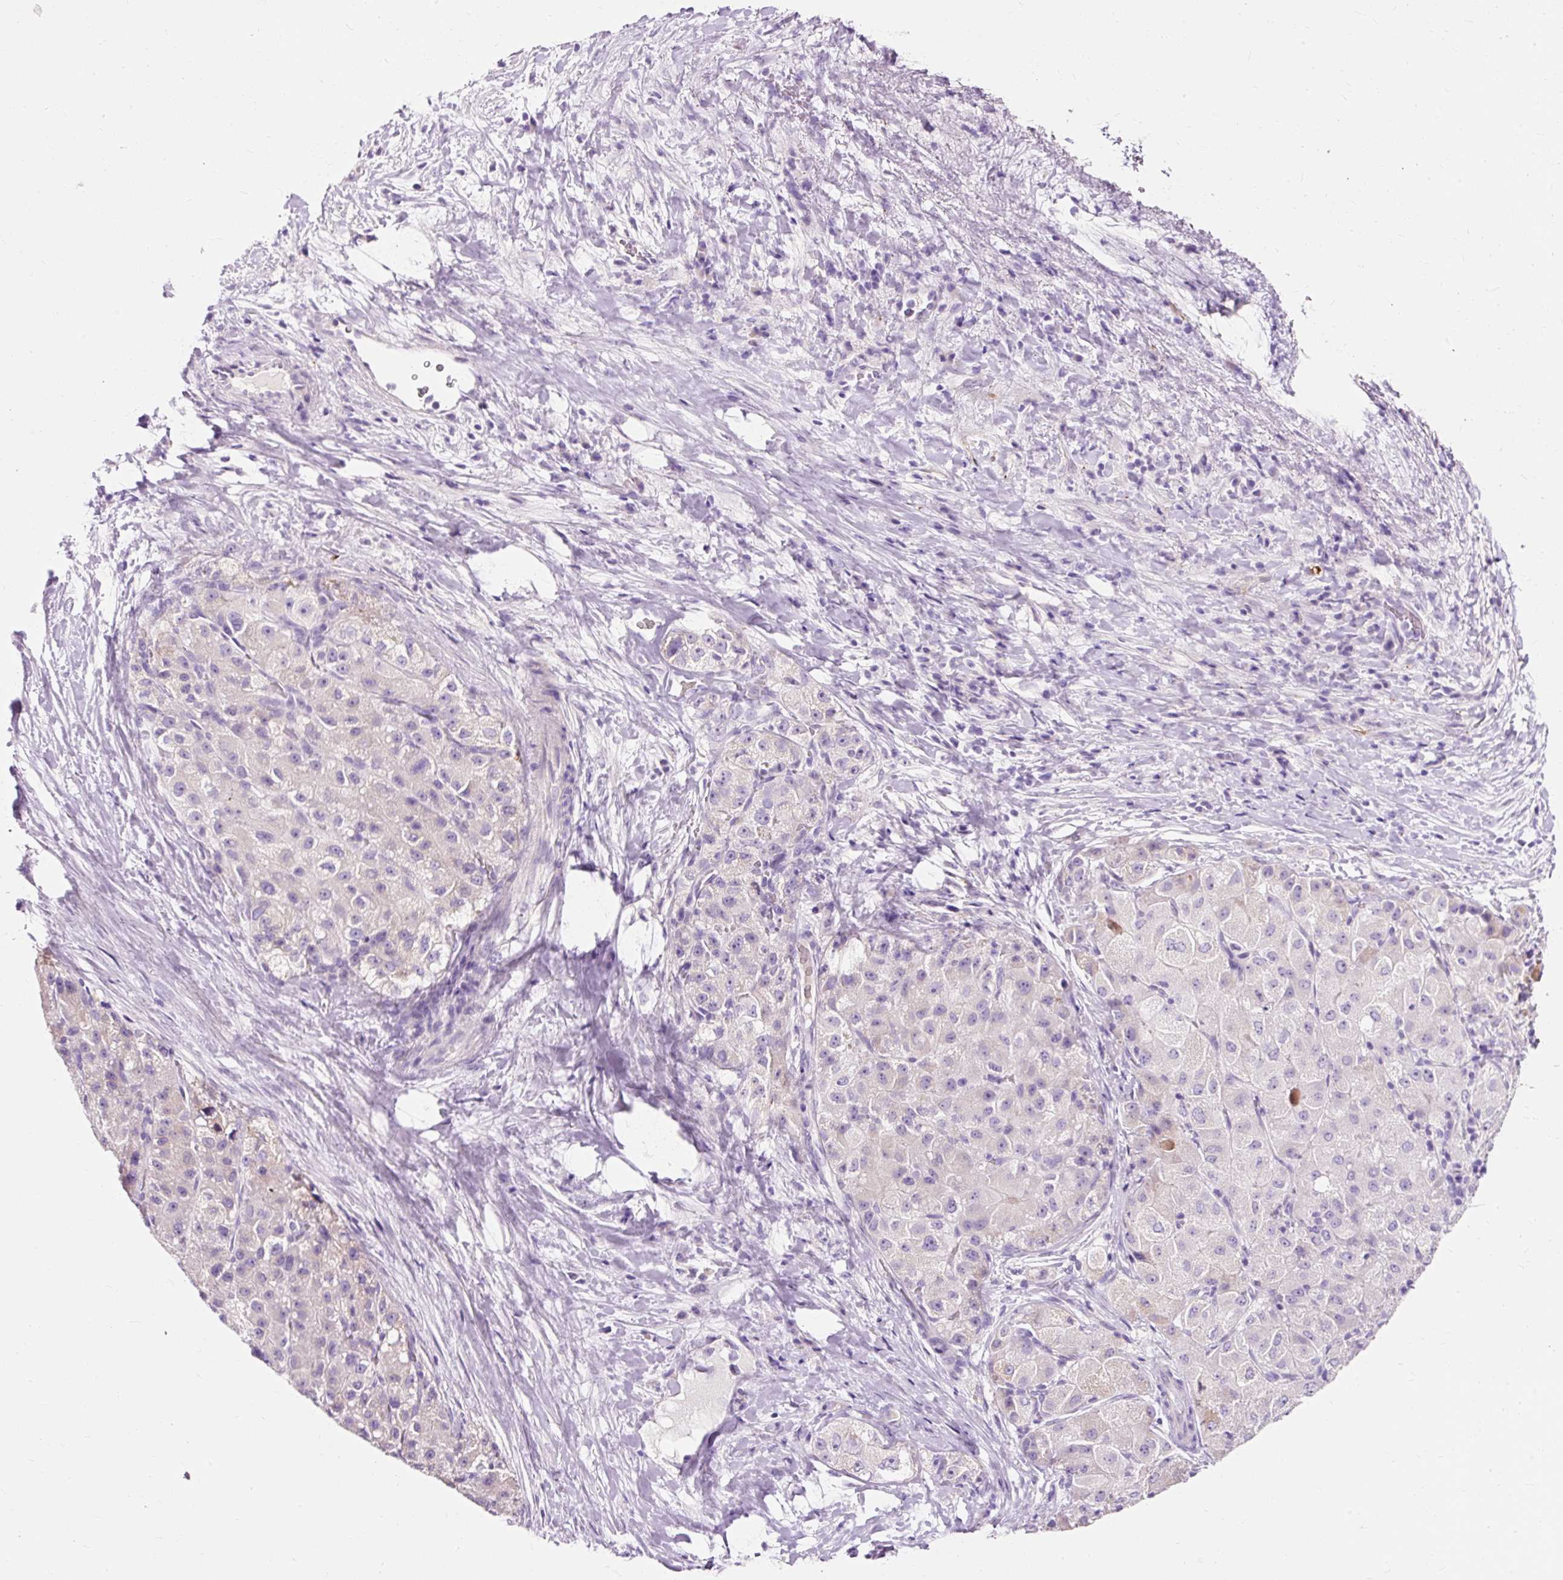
{"staining": {"intensity": "negative", "quantity": "none", "location": "none"}, "tissue": "liver cancer", "cell_type": "Tumor cells", "image_type": "cancer", "snomed": [{"axis": "morphology", "description": "Carcinoma, Hepatocellular, NOS"}, {"axis": "topography", "description": "Liver"}], "caption": "DAB (3,3'-diaminobenzidine) immunohistochemical staining of liver cancer demonstrates no significant positivity in tumor cells. (DAB immunohistochemistry visualized using brightfield microscopy, high magnification).", "gene": "CLDN25", "patient": {"sex": "male", "age": 80}}